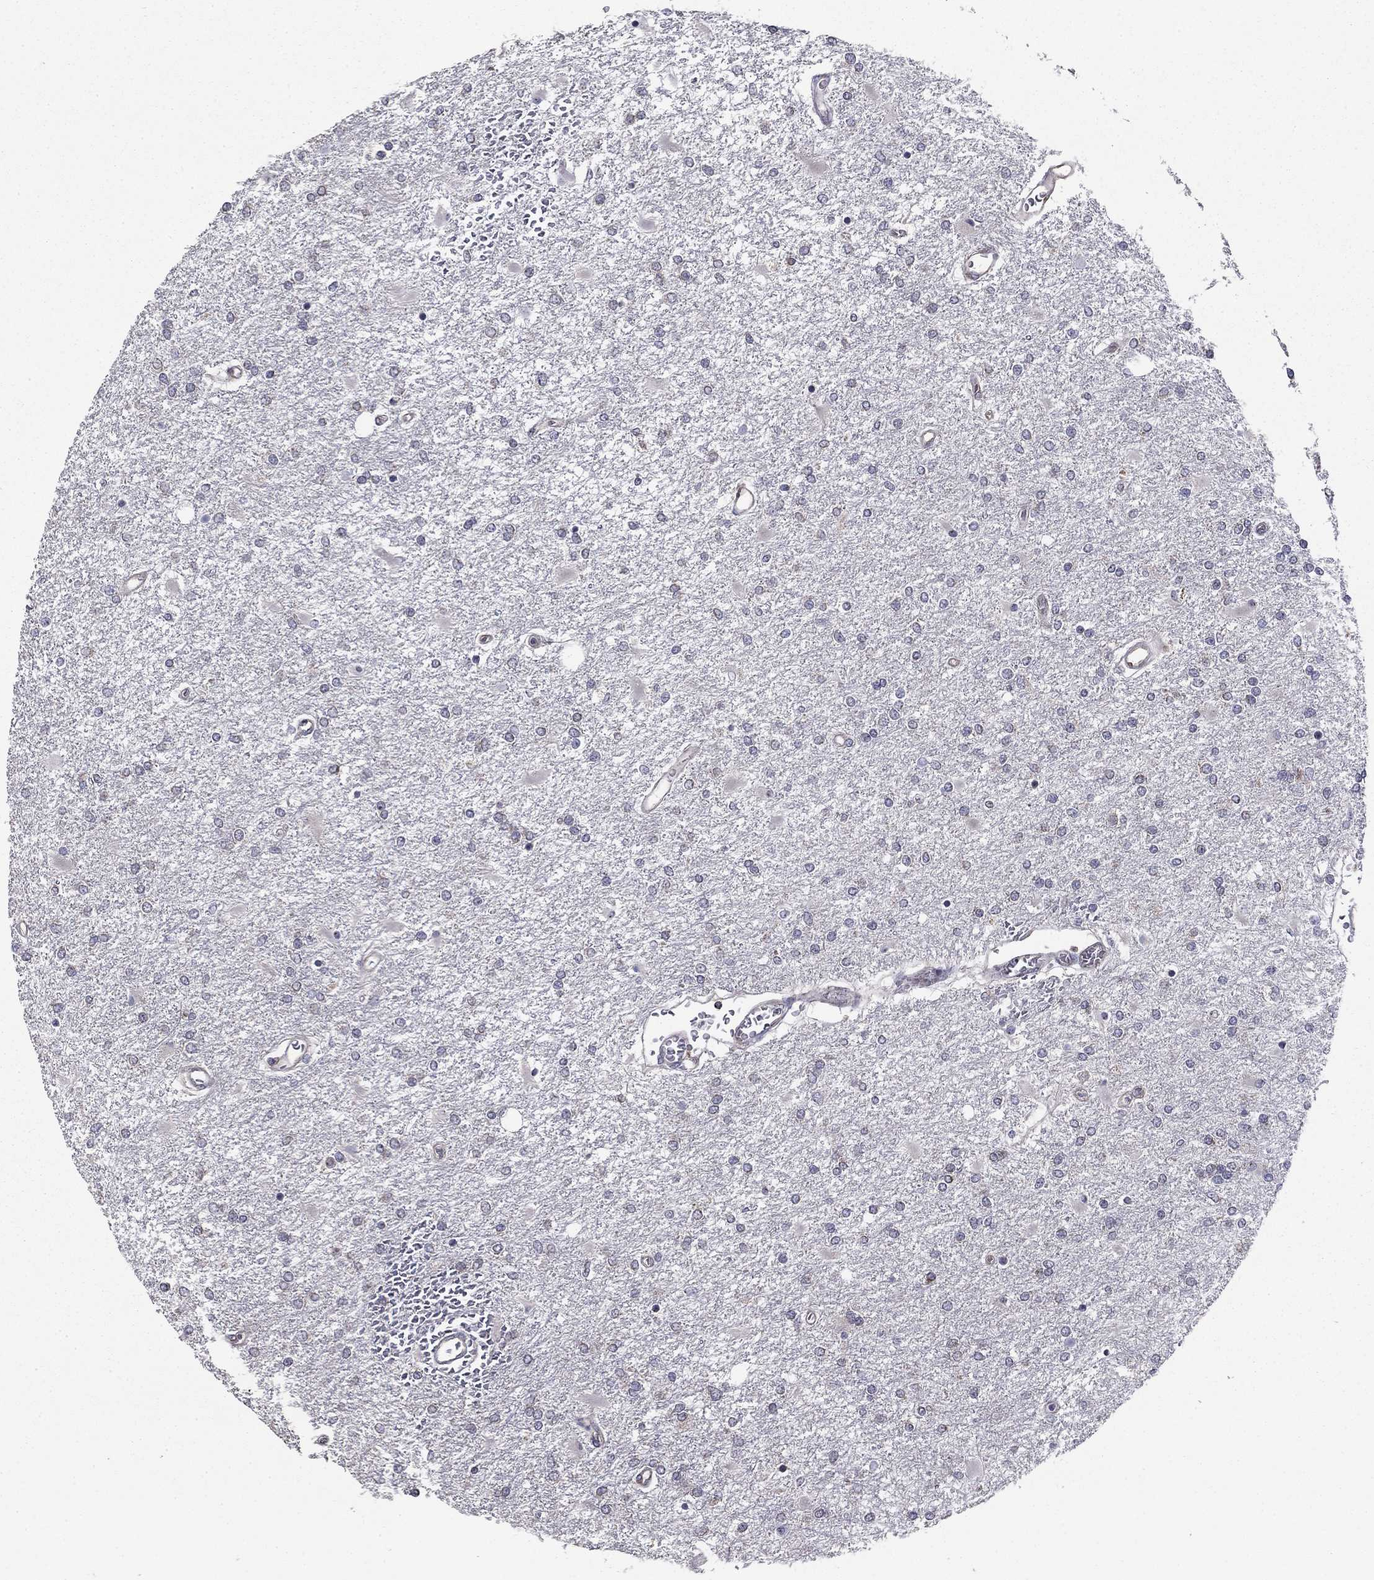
{"staining": {"intensity": "negative", "quantity": "none", "location": "none"}, "tissue": "glioma", "cell_type": "Tumor cells", "image_type": "cancer", "snomed": [{"axis": "morphology", "description": "Glioma, malignant, High grade"}, {"axis": "topography", "description": "Cerebral cortex"}], "caption": "Tumor cells are negative for protein expression in human glioma.", "gene": "NKIRAS1", "patient": {"sex": "male", "age": 79}}